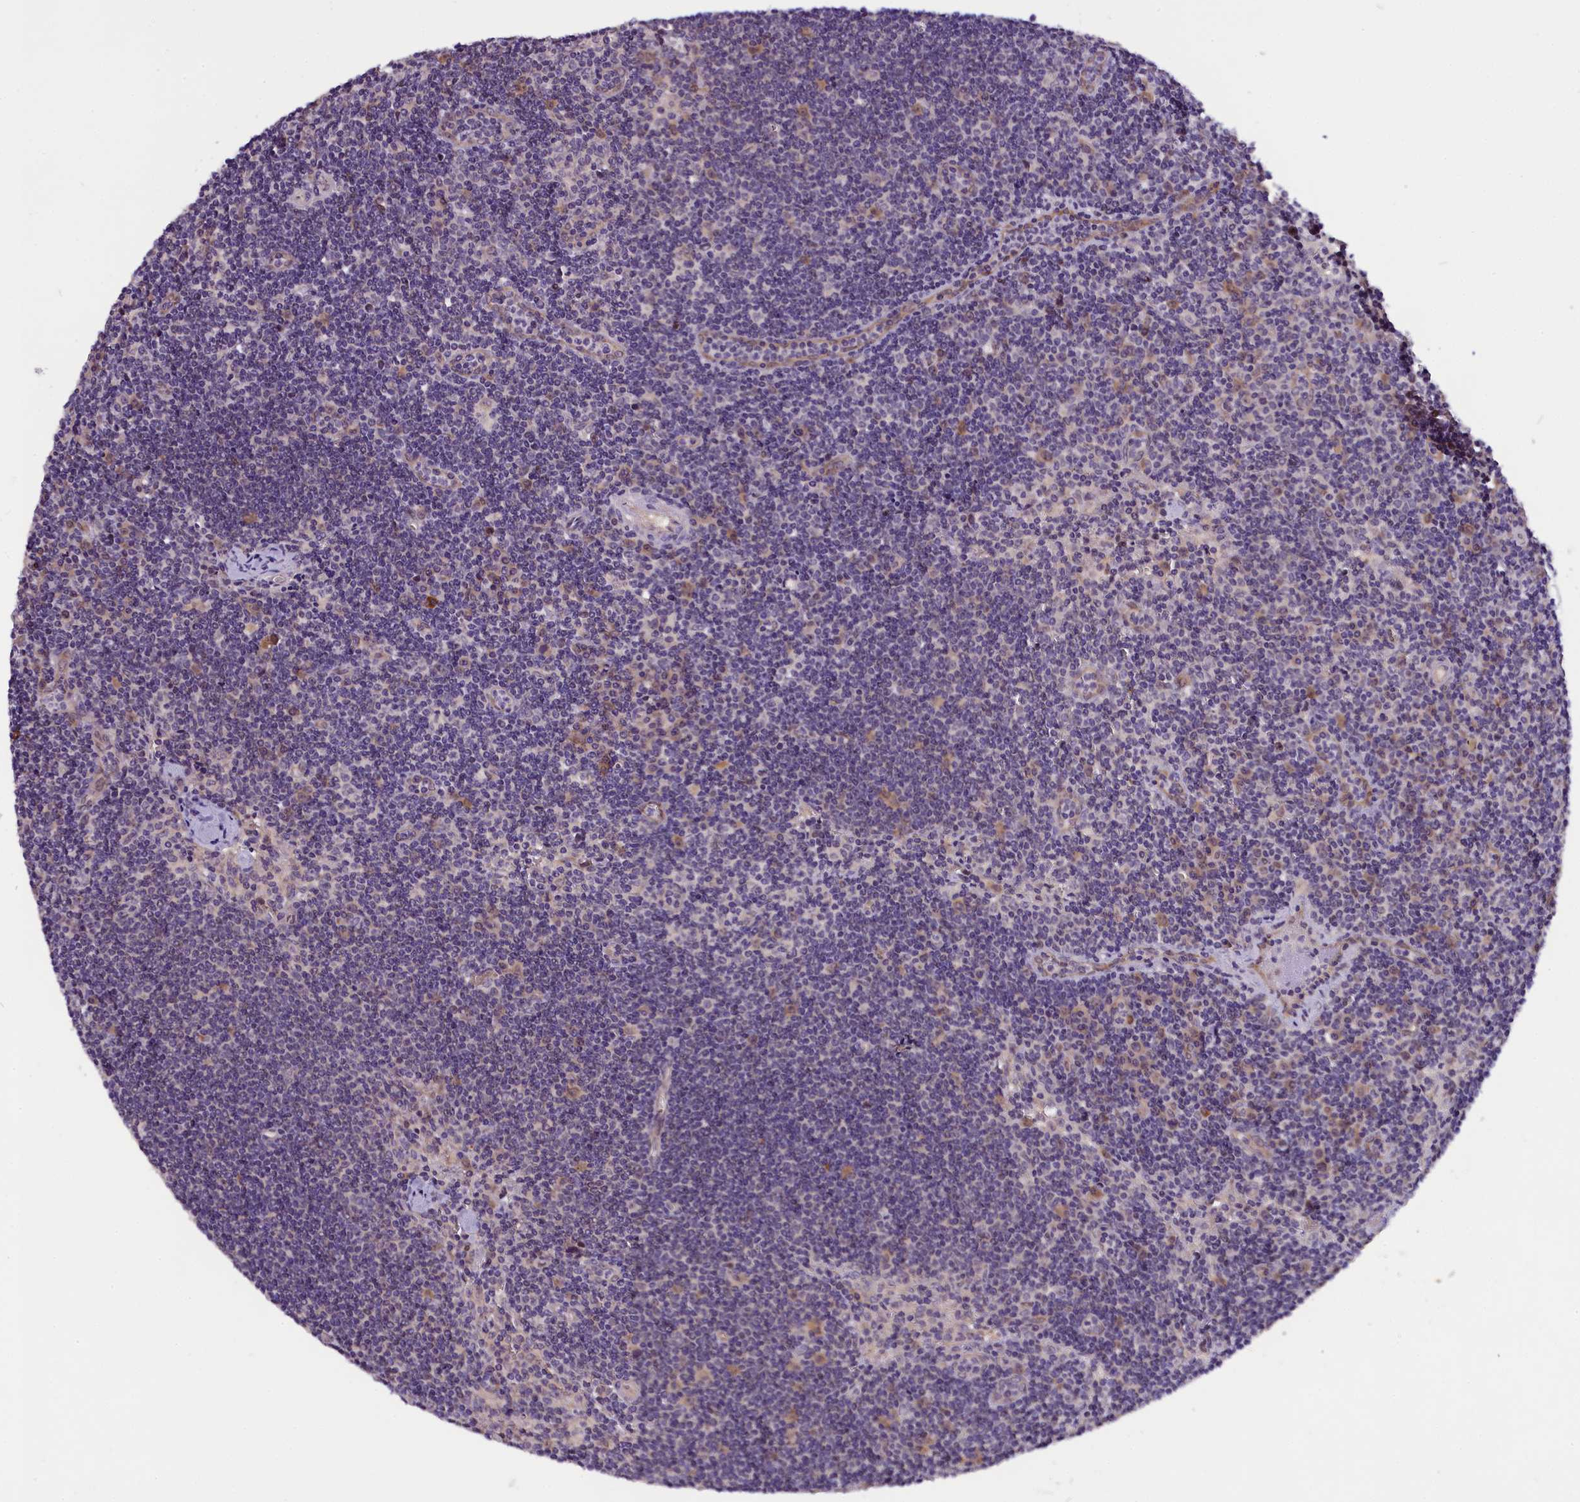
{"staining": {"intensity": "moderate", "quantity": ">75%", "location": "cytoplasmic/membranous"}, "tissue": "lymph node", "cell_type": "Germinal center cells", "image_type": "normal", "snomed": [{"axis": "morphology", "description": "Normal tissue, NOS"}, {"axis": "topography", "description": "Lymph node"}], "caption": "Immunohistochemical staining of unremarkable lymph node shows medium levels of moderate cytoplasmic/membranous expression in approximately >75% of germinal center cells. (DAB IHC with brightfield microscopy, high magnification).", "gene": "C9orf40", "patient": {"sex": "female", "age": 32}}